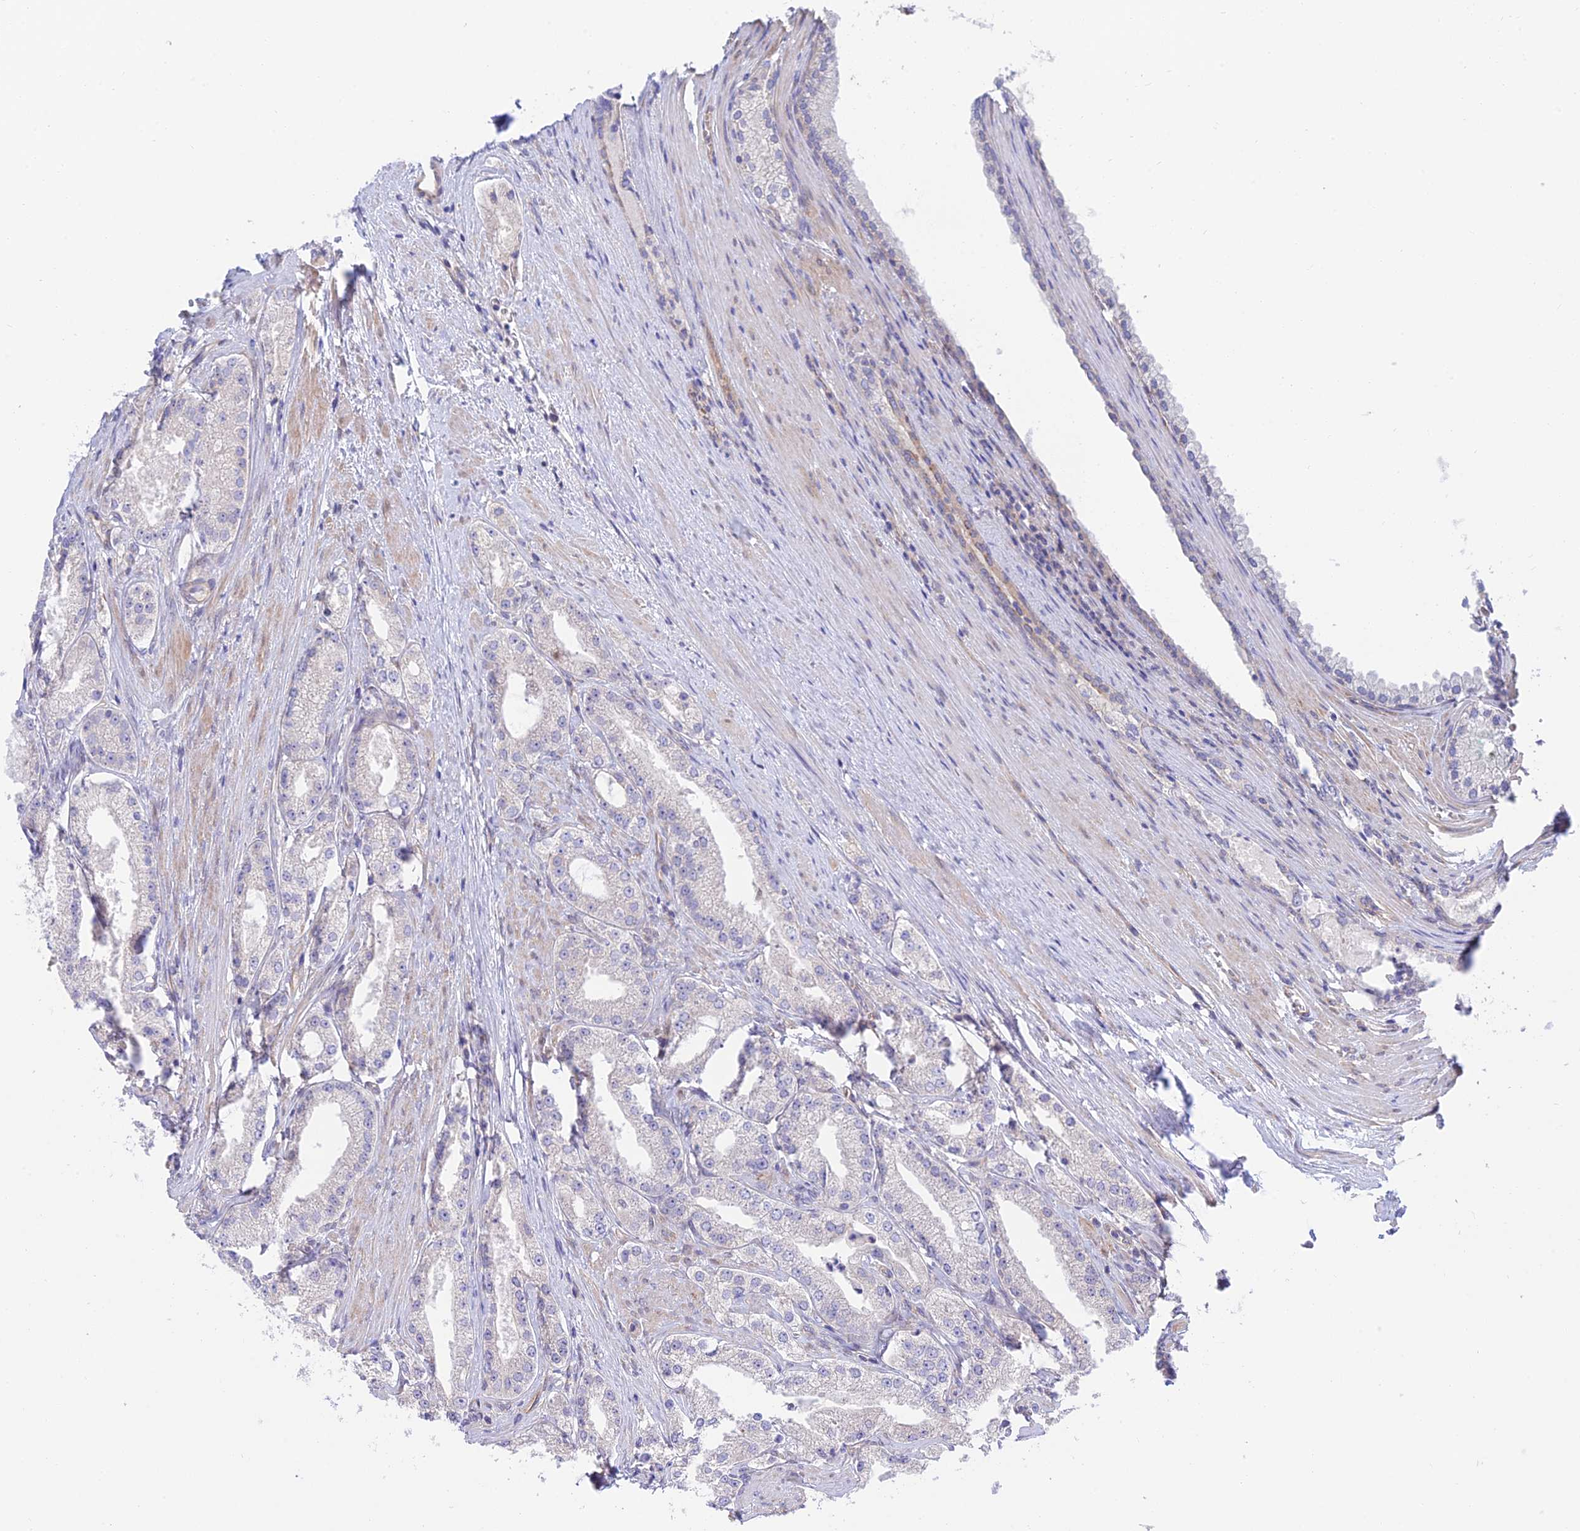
{"staining": {"intensity": "negative", "quantity": "none", "location": "none"}, "tissue": "prostate cancer", "cell_type": "Tumor cells", "image_type": "cancer", "snomed": [{"axis": "morphology", "description": "Adenocarcinoma, Low grade"}, {"axis": "topography", "description": "Prostate"}], "caption": "Tumor cells are negative for protein expression in human prostate cancer.", "gene": "KCNAB1", "patient": {"sex": "male", "age": 69}}